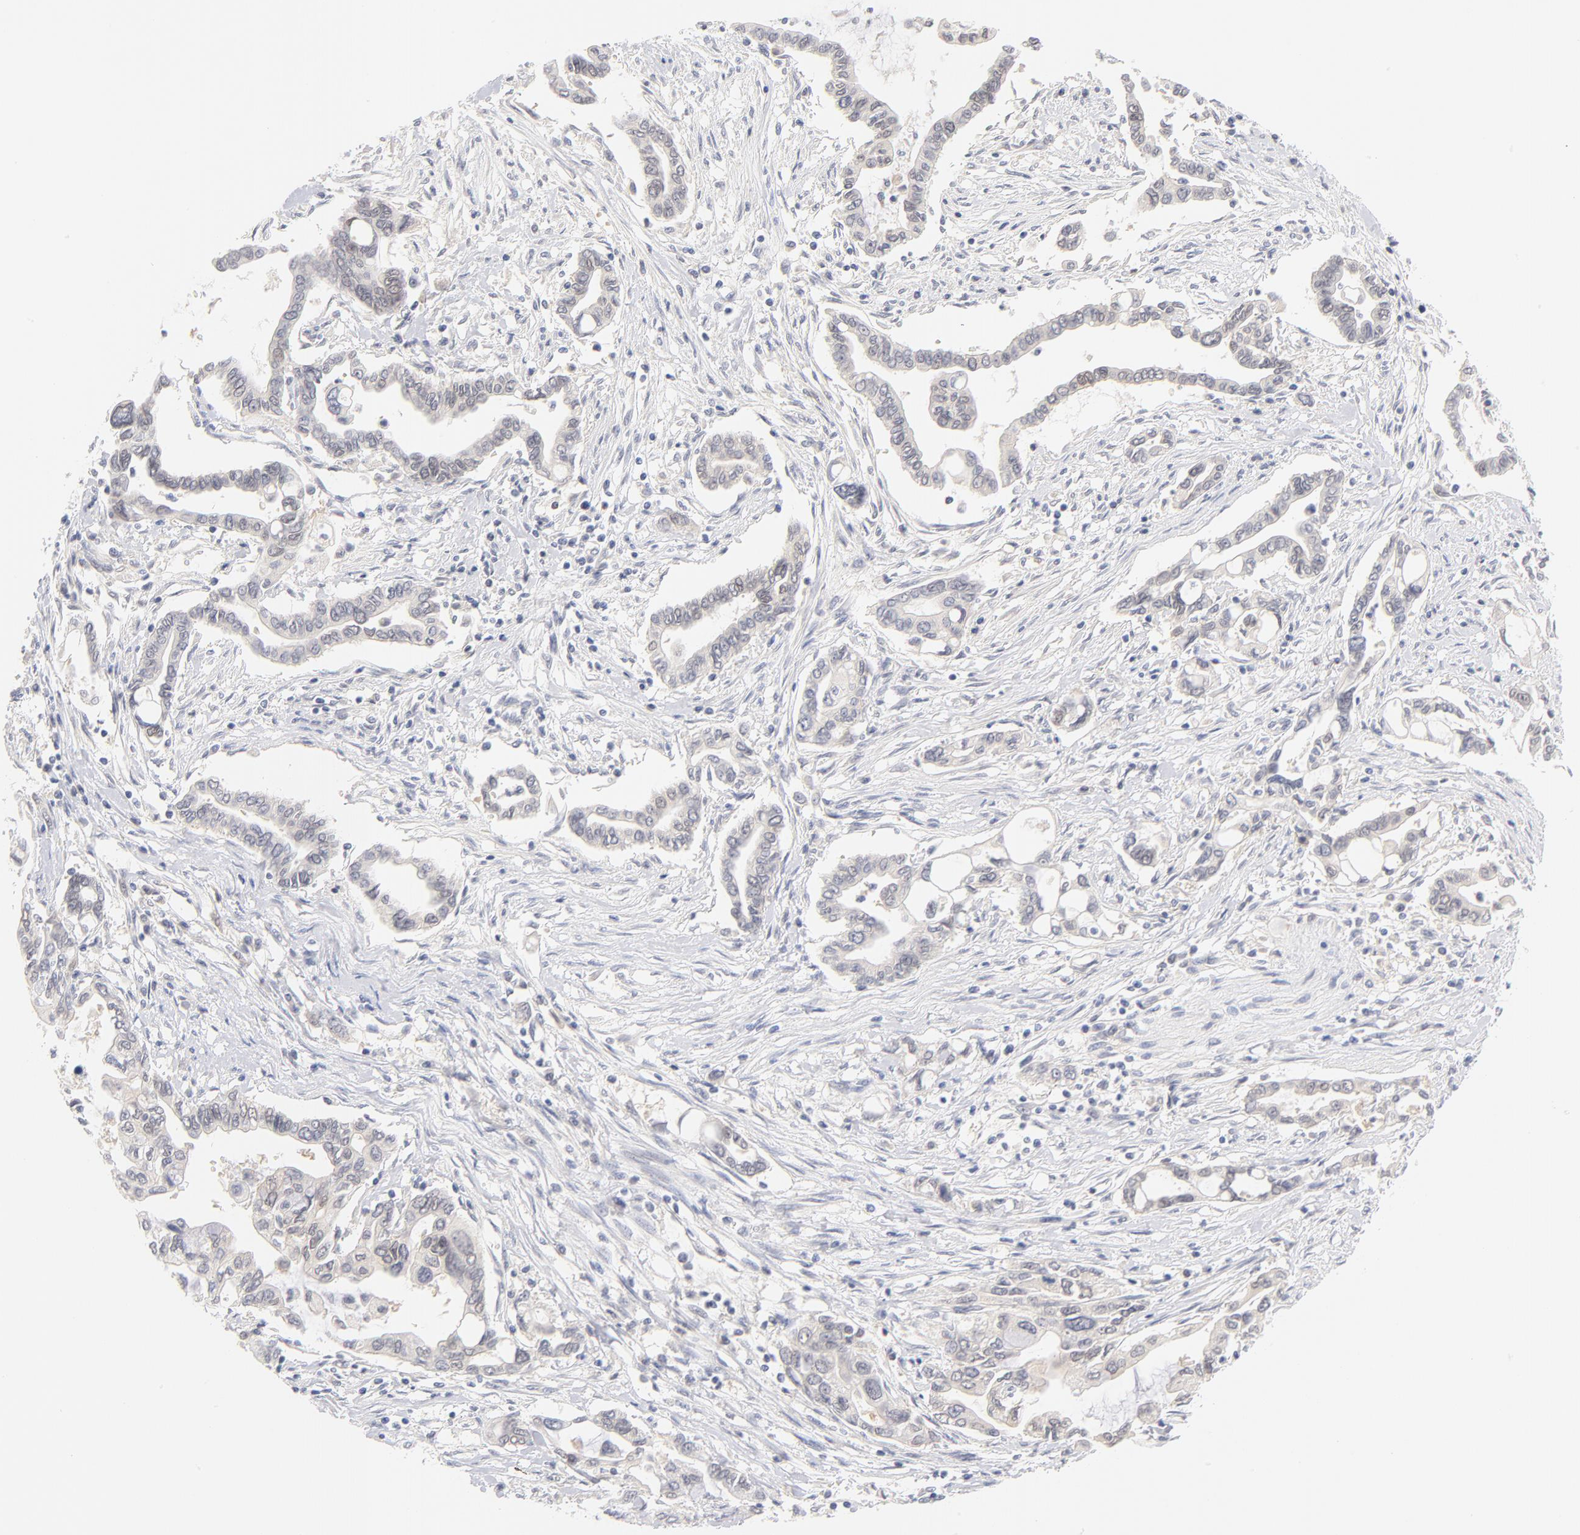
{"staining": {"intensity": "negative", "quantity": "none", "location": "none"}, "tissue": "pancreatic cancer", "cell_type": "Tumor cells", "image_type": "cancer", "snomed": [{"axis": "morphology", "description": "Adenocarcinoma, NOS"}, {"axis": "topography", "description": "Pancreas"}], "caption": "DAB (3,3'-diaminobenzidine) immunohistochemical staining of human pancreatic cancer (adenocarcinoma) displays no significant expression in tumor cells.", "gene": "CASP6", "patient": {"sex": "female", "age": 57}}